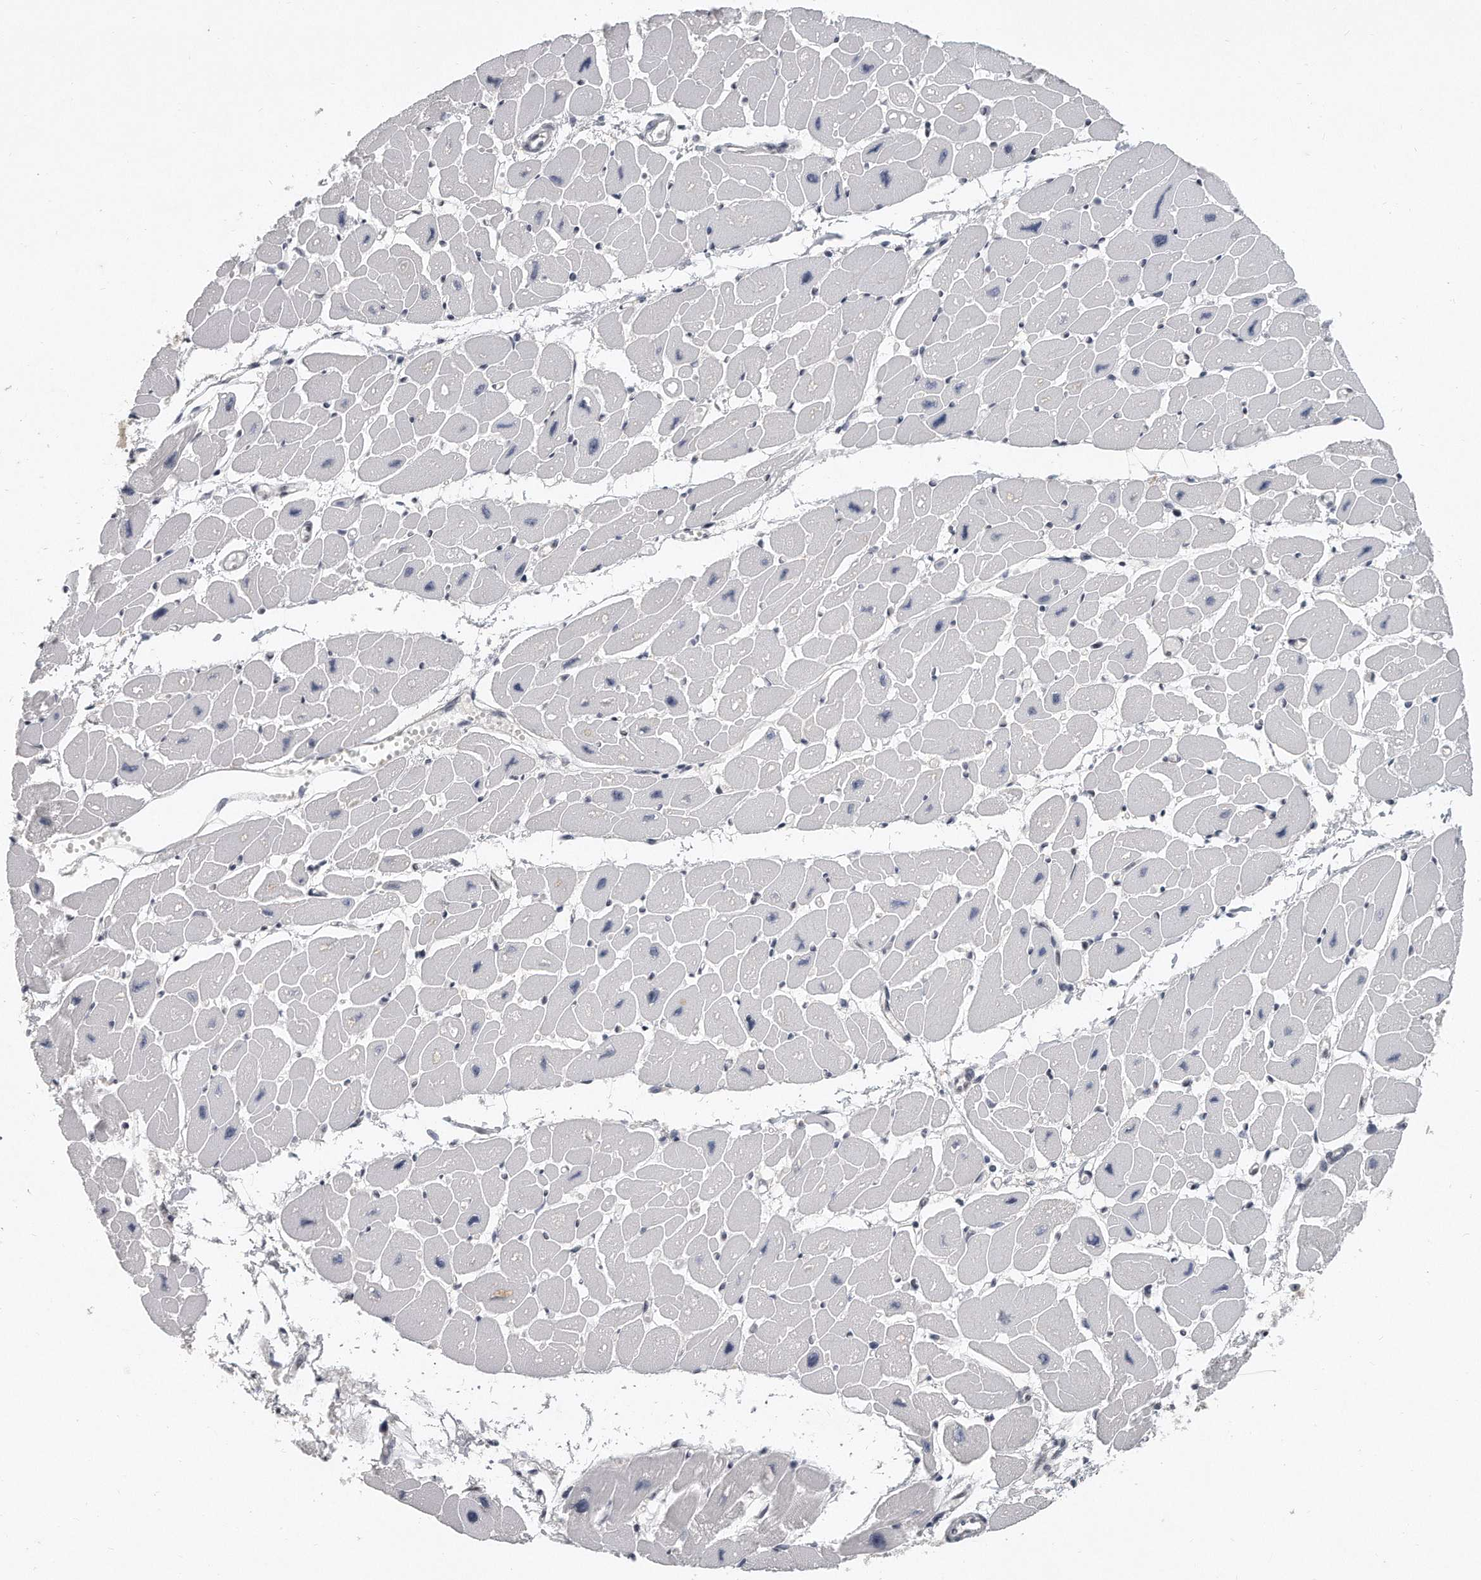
{"staining": {"intensity": "negative", "quantity": "none", "location": "none"}, "tissue": "heart muscle", "cell_type": "Cardiomyocytes", "image_type": "normal", "snomed": [{"axis": "morphology", "description": "Normal tissue, NOS"}, {"axis": "topography", "description": "Heart"}], "caption": "High magnification brightfield microscopy of normal heart muscle stained with DAB (brown) and counterstained with hematoxylin (blue): cardiomyocytes show no significant expression. (Brightfield microscopy of DAB (3,3'-diaminobenzidine) IHC at high magnification).", "gene": "CTBP2", "patient": {"sex": "female", "age": 54}}